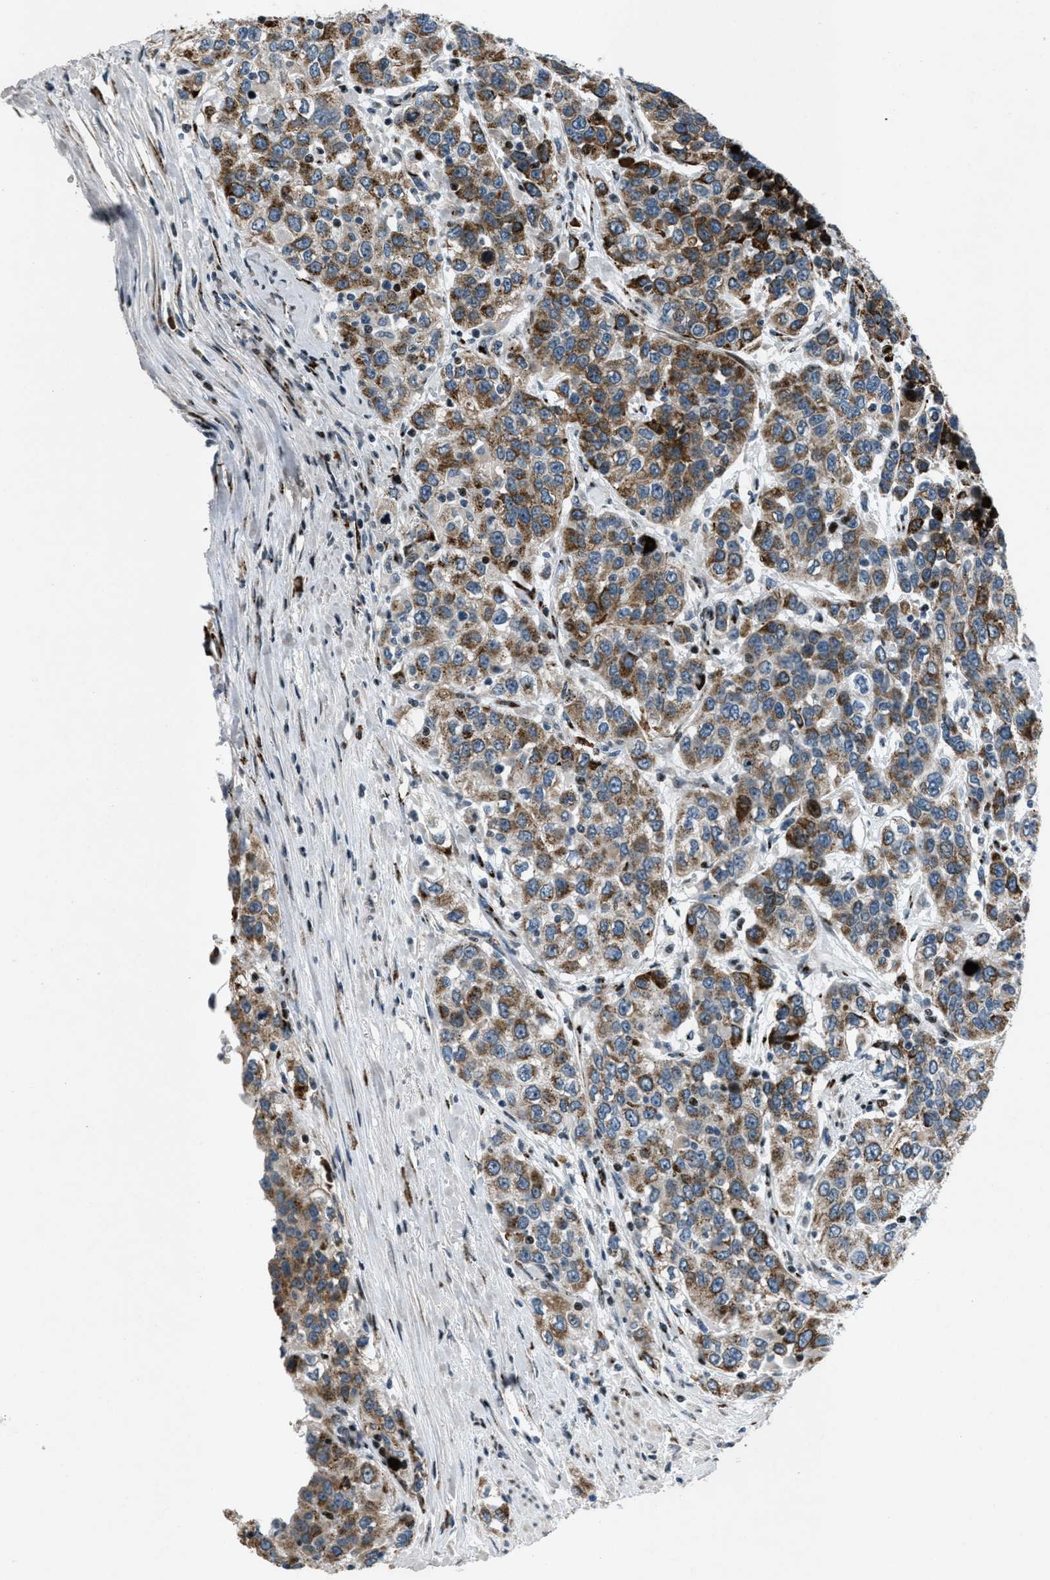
{"staining": {"intensity": "strong", "quantity": ">75%", "location": "cytoplasmic/membranous"}, "tissue": "urothelial cancer", "cell_type": "Tumor cells", "image_type": "cancer", "snomed": [{"axis": "morphology", "description": "Urothelial carcinoma, High grade"}, {"axis": "topography", "description": "Urinary bladder"}], "caption": "An image of high-grade urothelial carcinoma stained for a protein shows strong cytoplasmic/membranous brown staining in tumor cells.", "gene": "GPC6", "patient": {"sex": "female", "age": 80}}